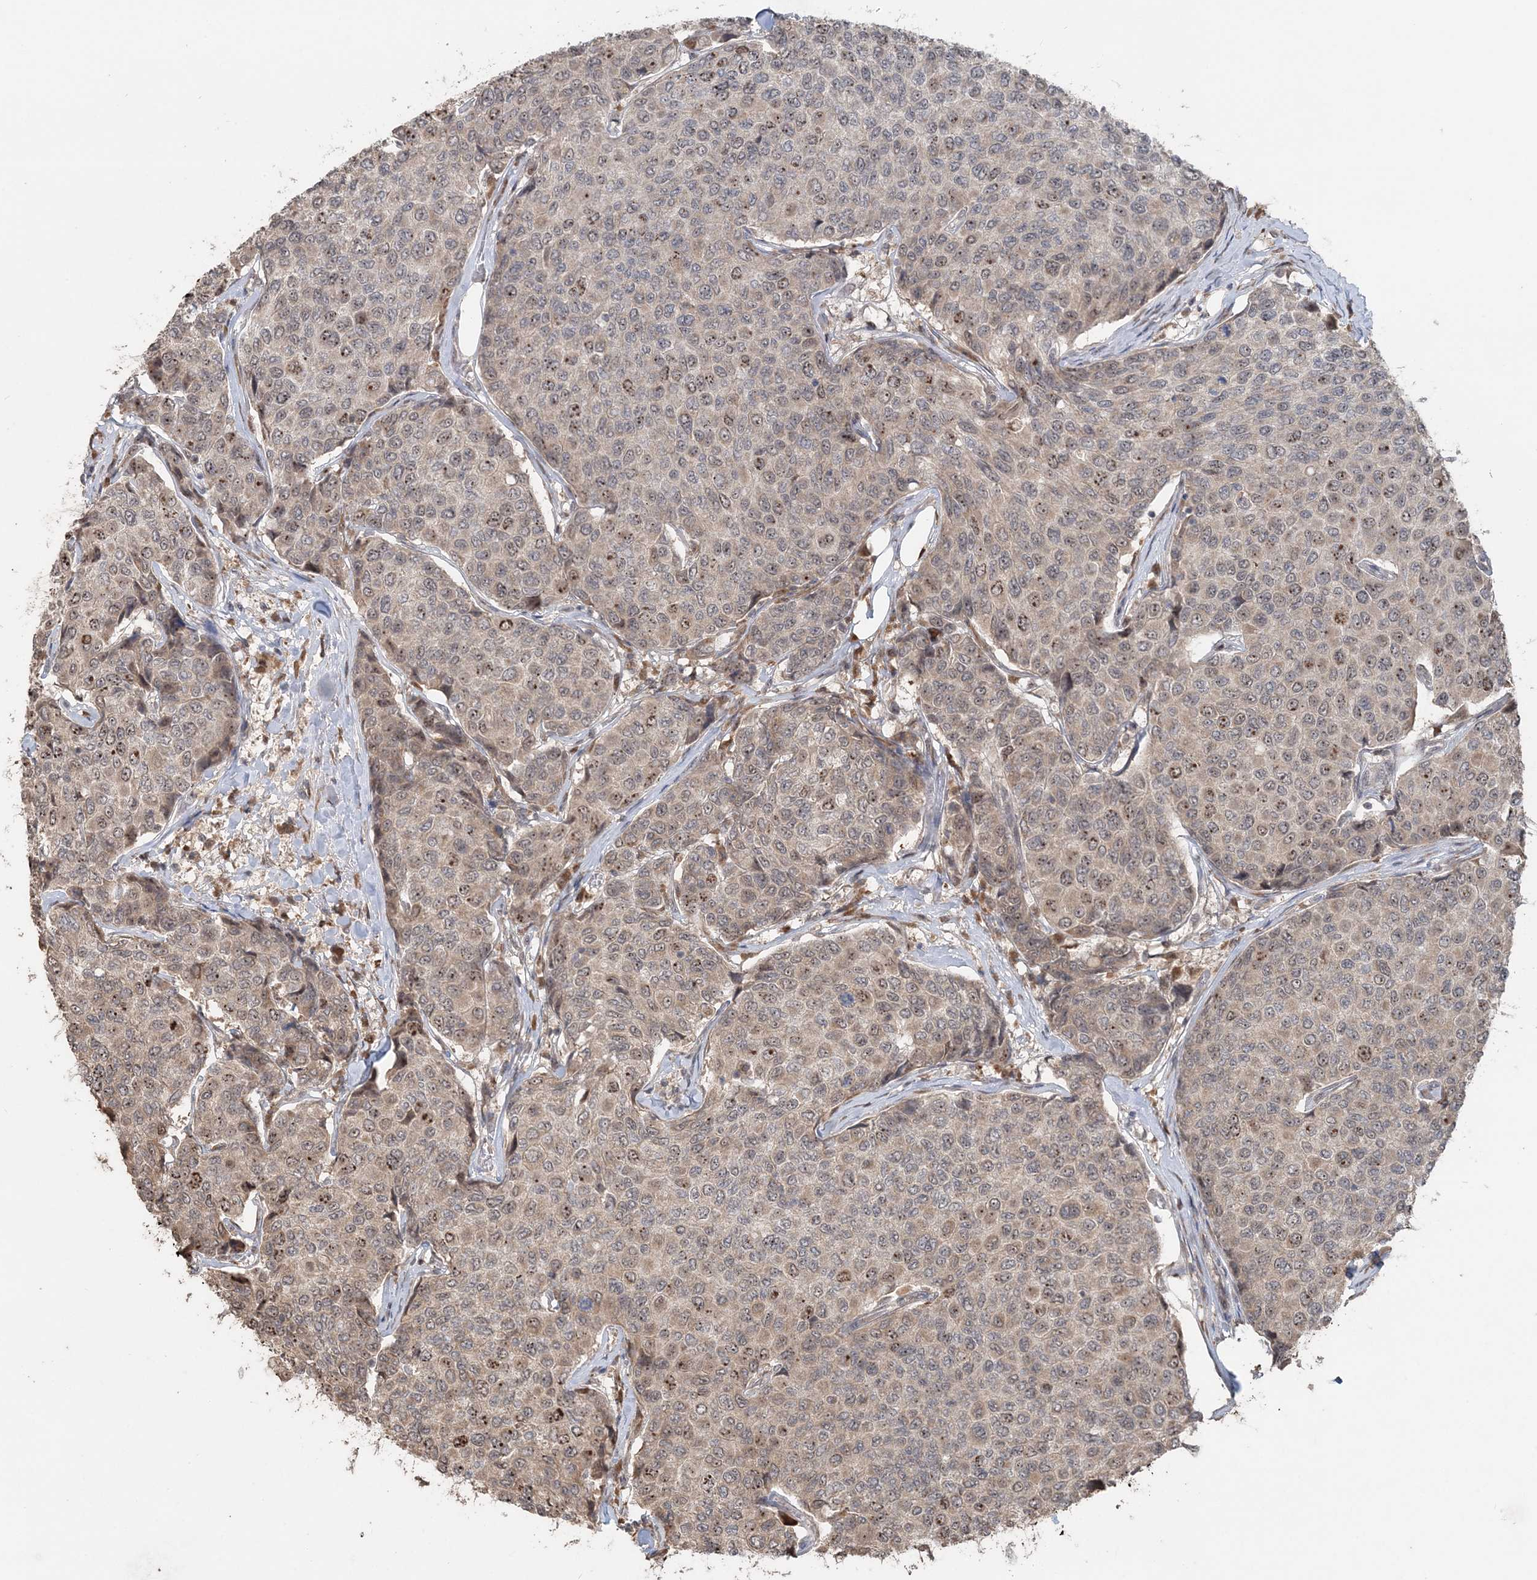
{"staining": {"intensity": "moderate", "quantity": "<25%", "location": "nuclear"}, "tissue": "breast cancer", "cell_type": "Tumor cells", "image_type": "cancer", "snomed": [{"axis": "morphology", "description": "Duct carcinoma"}, {"axis": "topography", "description": "Breast"}], "caption": "The image reveals a brown stain indicating the presence of a protein in the nuclear of tumor cells in breast cancer.", "gene": "SLU7", "patient": {"sex": "female", "age": 55}}